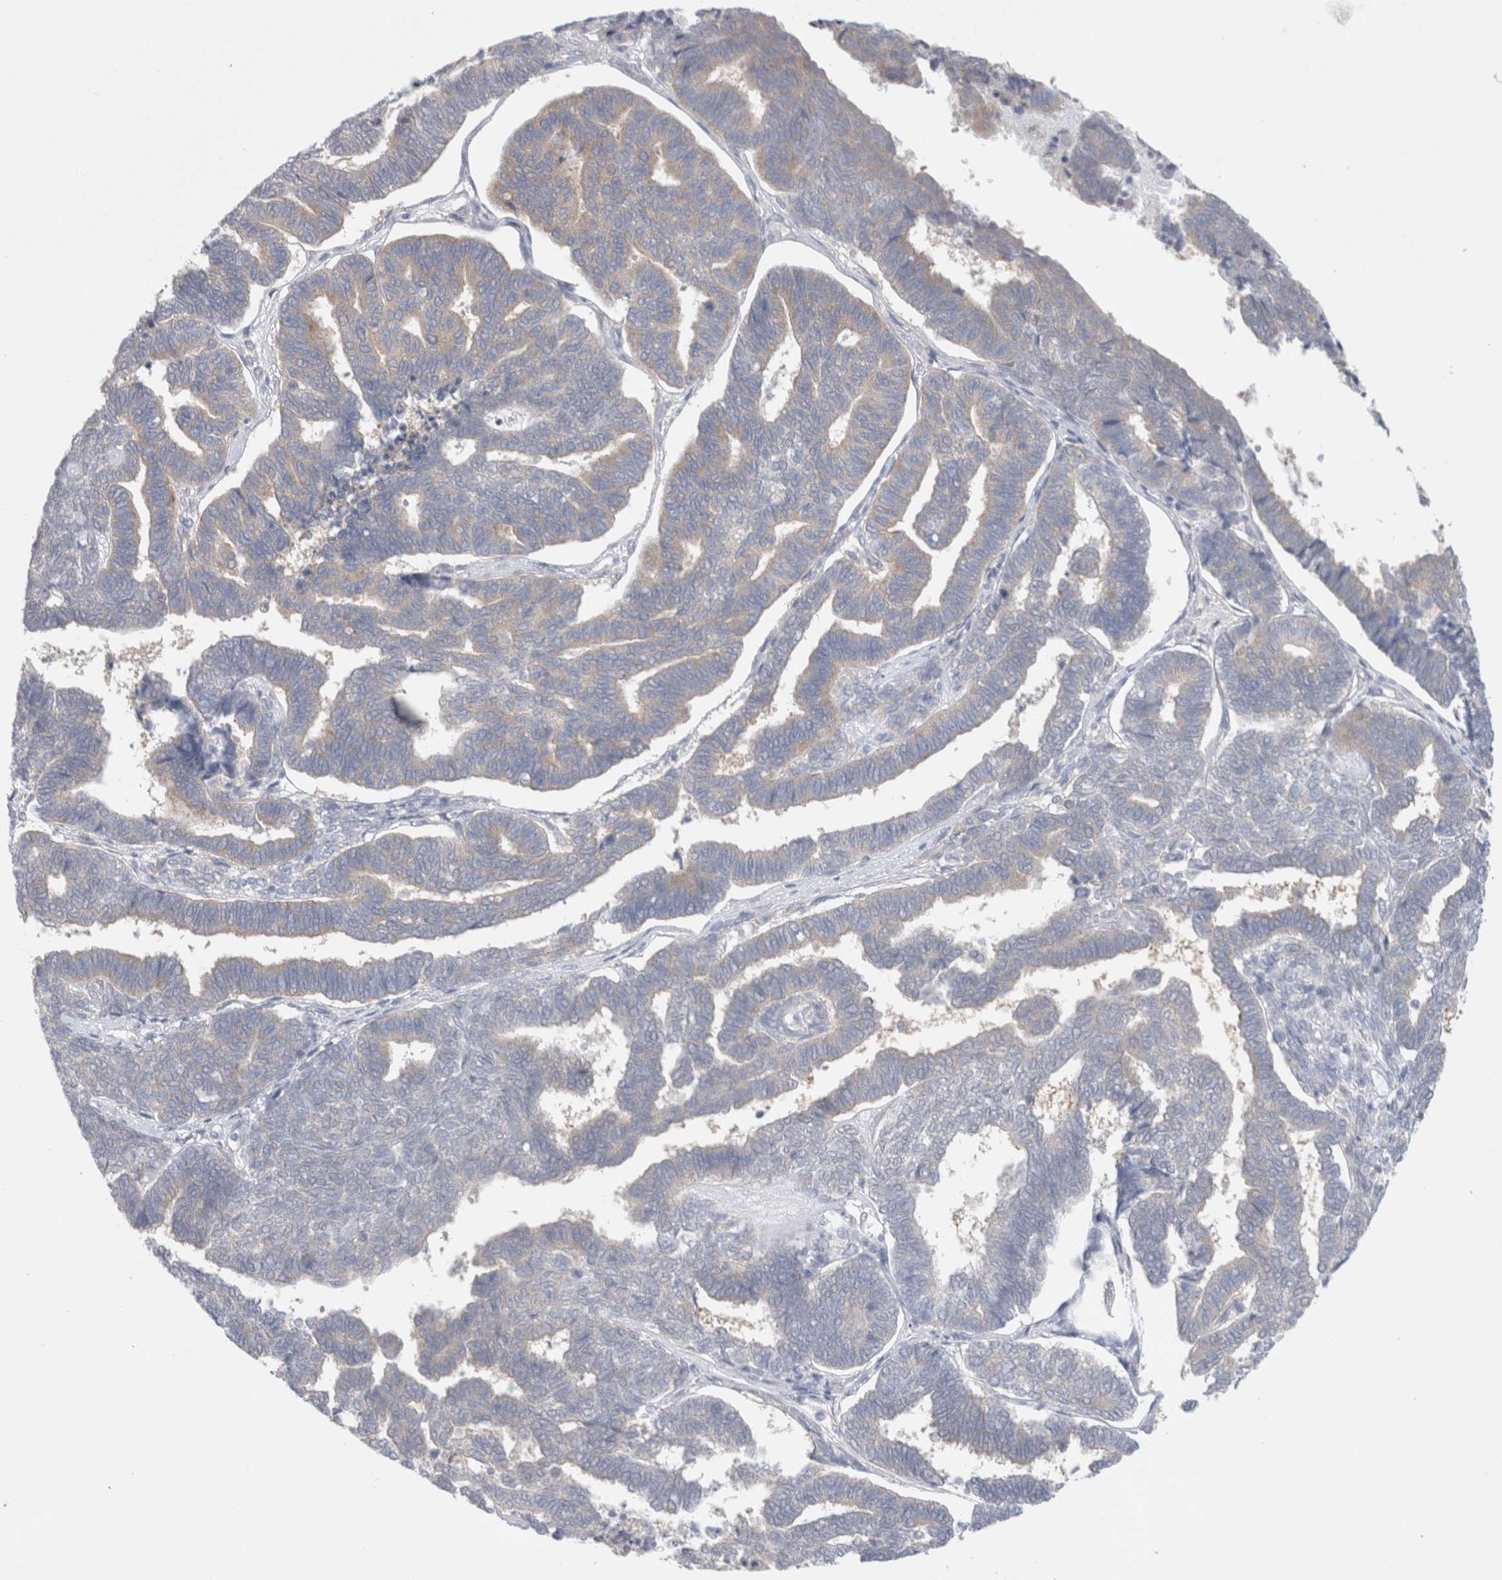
{"staining": {"intensity": "negative", "quantity": "none", "location": "none"}, "tissue": "endometrial cancer", "cell_type": "Tumor cells", "image_type": "cancer", "snomed": [{"axis": "morphology", "description": "Adenocarcinoma, NOS"}, {"axis": "topography", "description": "Endometrium"}], "caption": "Immunohistochemistry histopathology image of human endometrial cancer (adenocarcinoma) stained for a protein (brown), which shows no staining in tumor cells.", "gene": "WIPF2", "patient": {"sex": "female", "age": 70}}